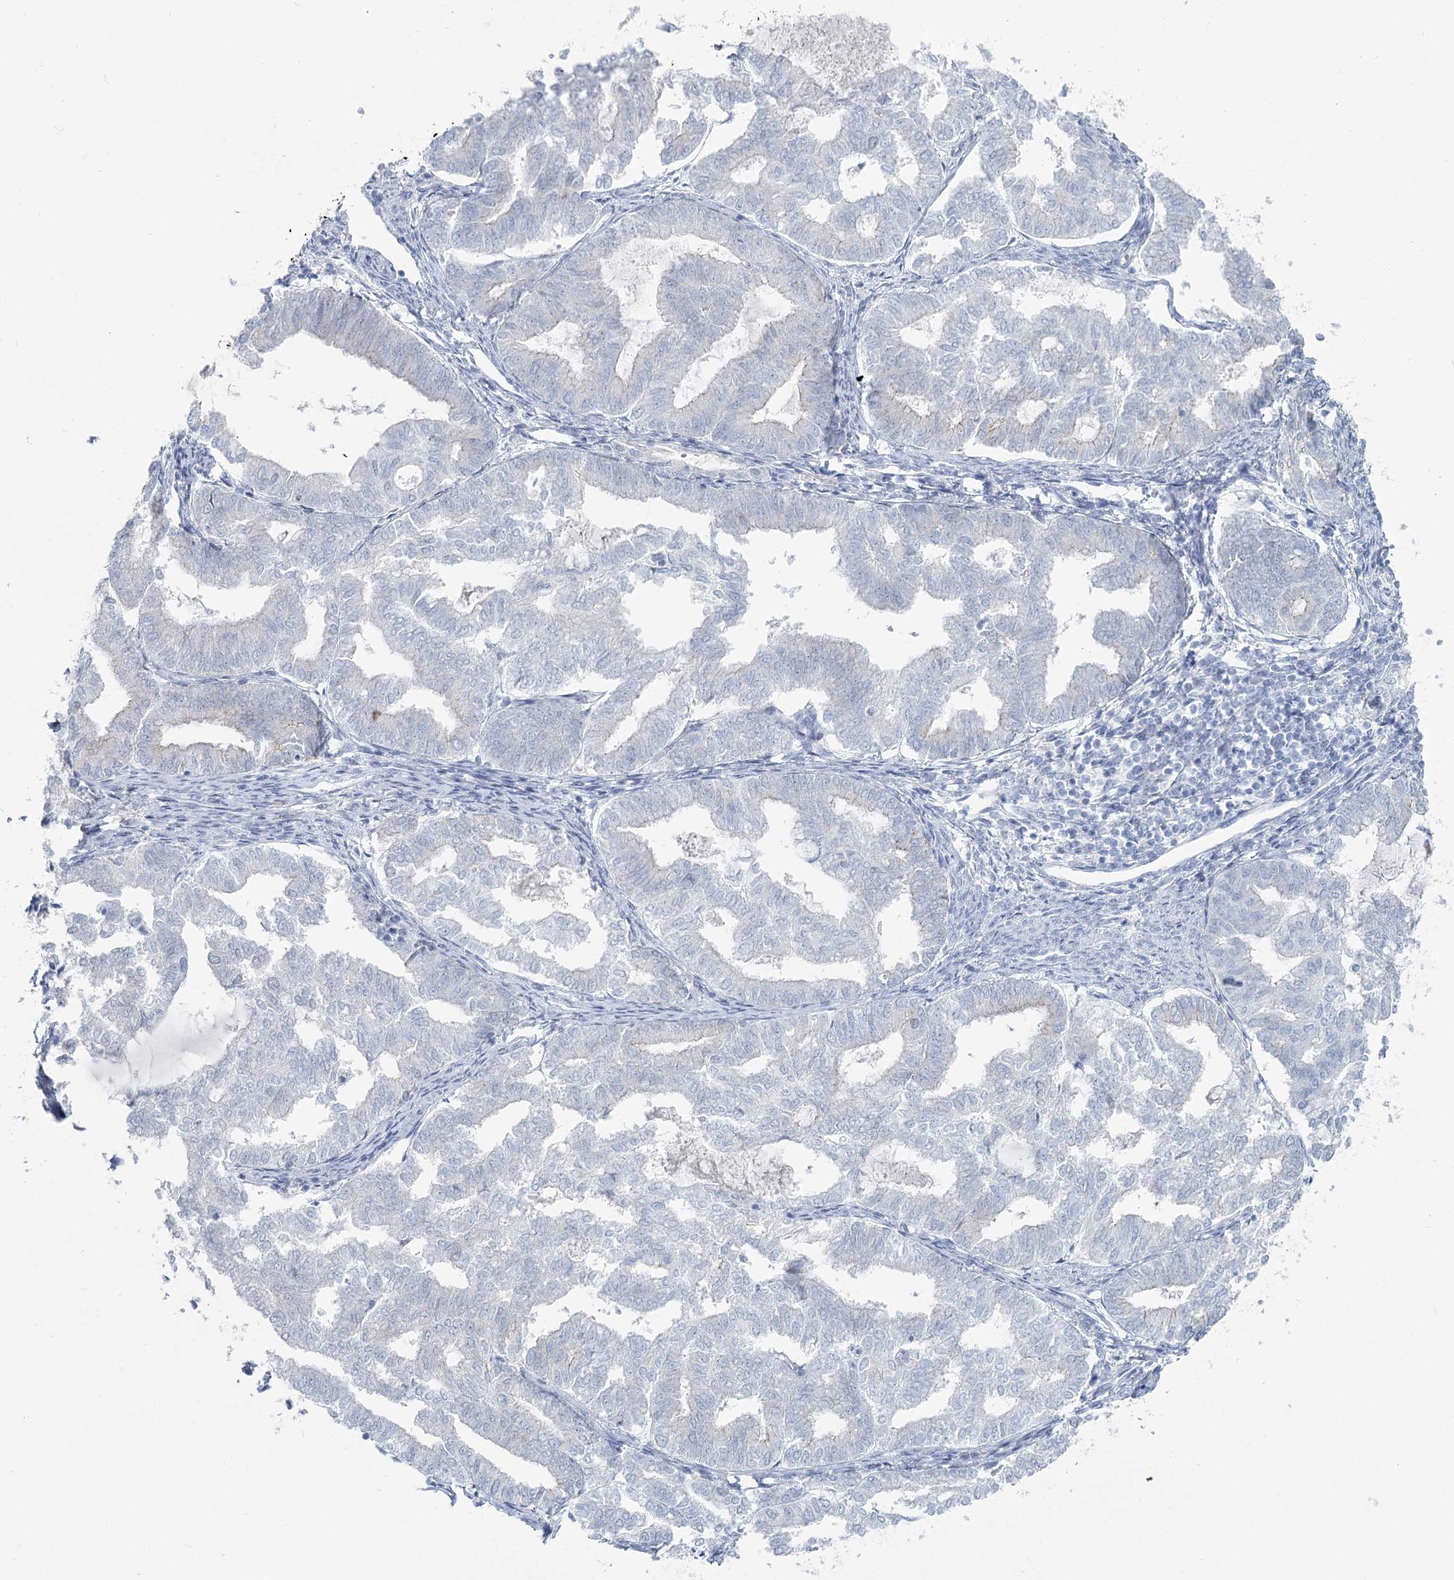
{"staining": {"intensity": "negative", "quantity": "none", "location": "none"}, "tissue": "endometrial cancer", "cell_type": "Tumor cells", "image_type": "cancer", "snomed": [{"axis": "morphology", "description": "Adenocarcinoma, NOS"}, {"axis": "topography", "description": "Endometrium"}], "caption": "A micrograph of human adenocarcinoma (endometrial) is negative for staining in tumor cells.", "gene": "IFIT5", "patient": {"sex": "female", "age": 79}}